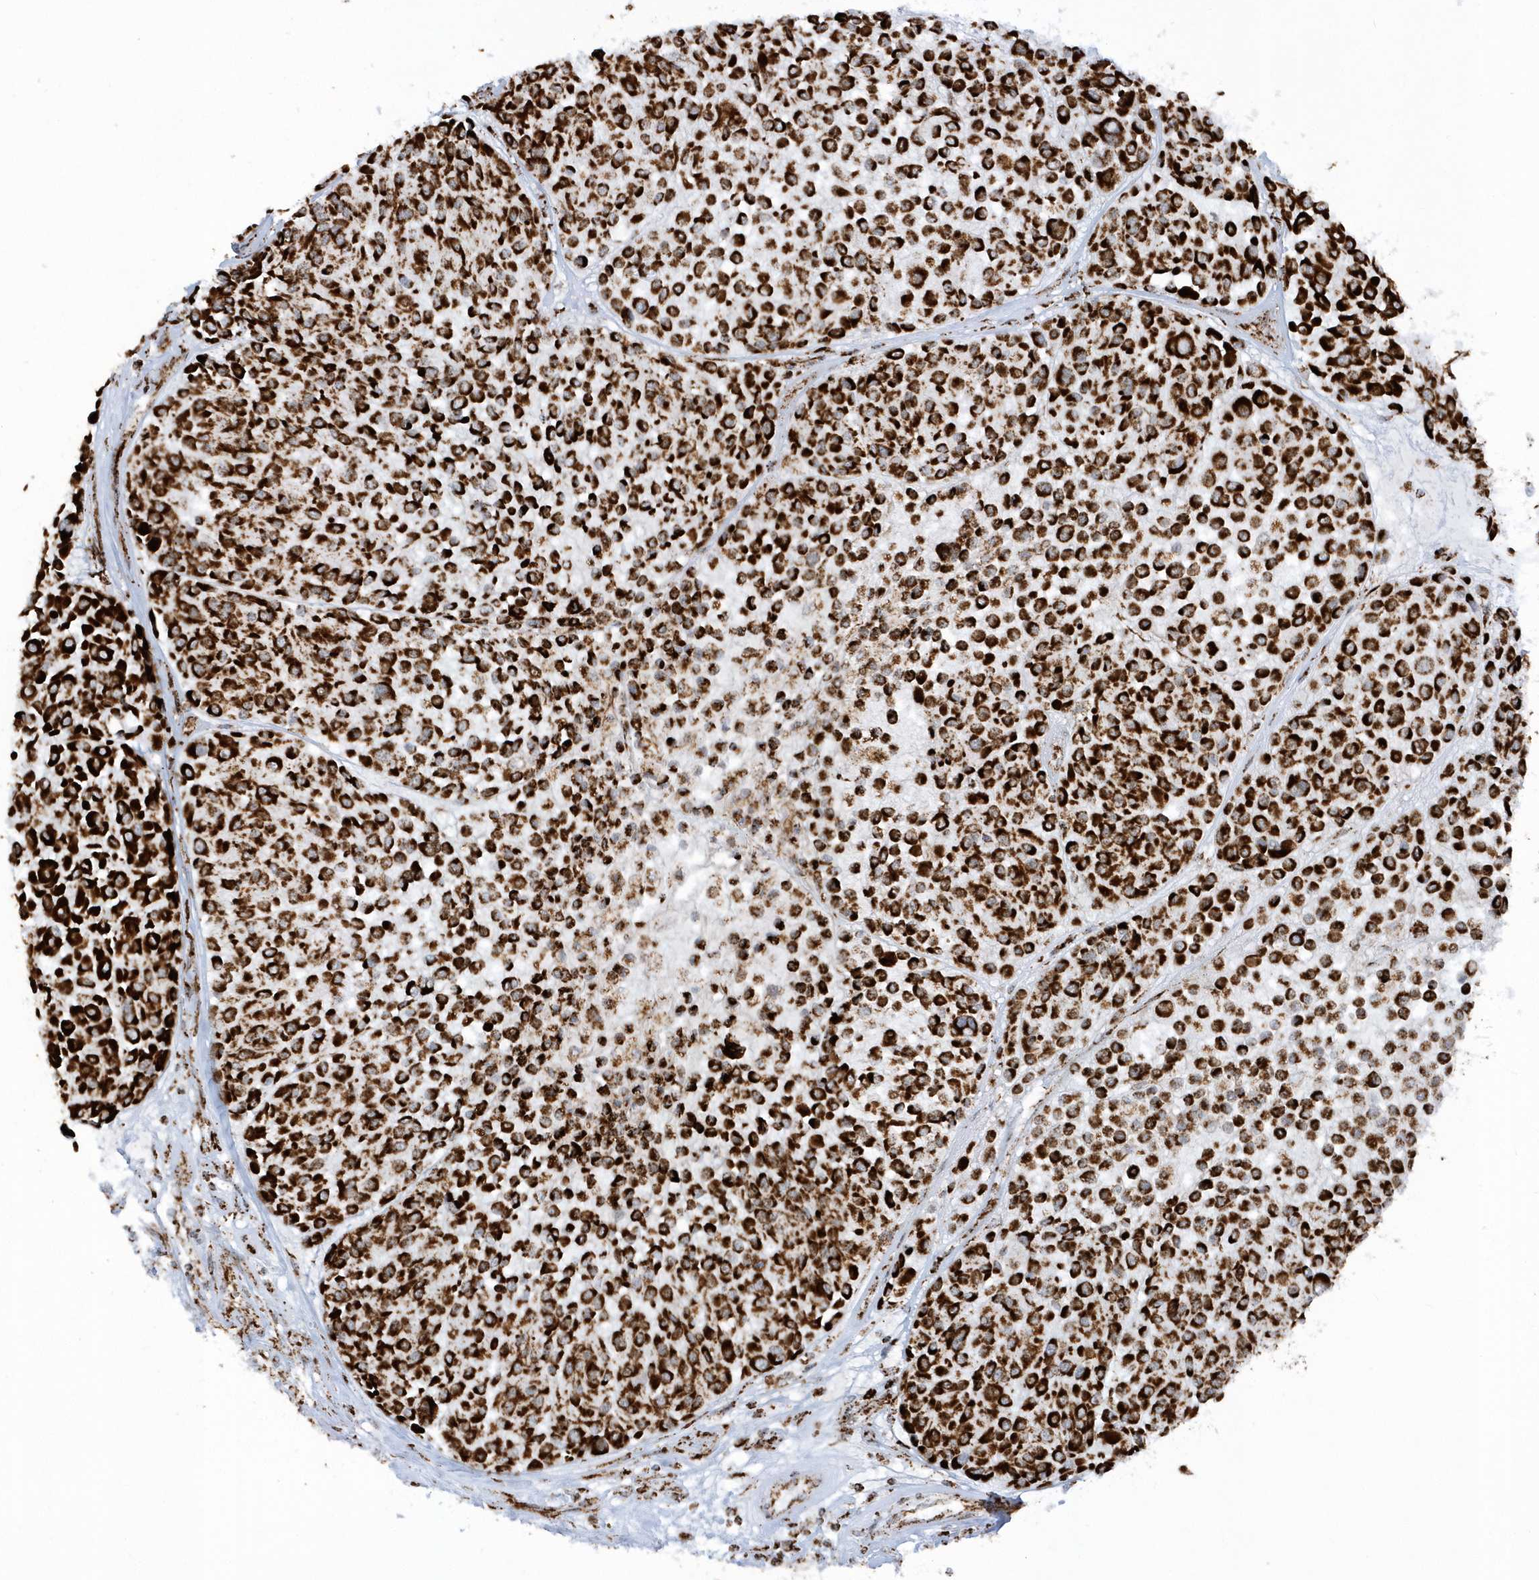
{"staining": {"intensity": "strong", "quantity": ">75%", "location": "cytoplasmic/membranous"}, "tissue": "melanoma", "cell_type": "Tumor cells", "image_type": "cancer", "snomed": [{"axis": "morphology", "description": "Malignant melanoma, Metastatic site"}, {"axis": "topography", "description": "Soft tissue"}], "caption": "Protein analysis of malignant melanoma (metastatic site) tissue shows strong cytoplasmic/membranous expression in about >75% of tumor cells. (DAB (3,3'-diaminobenzidine) IHC, brown staining for protein, blue staining for nuclei).", "gene": "CRY2", "patient": {"sex": "male", "age": 41}}